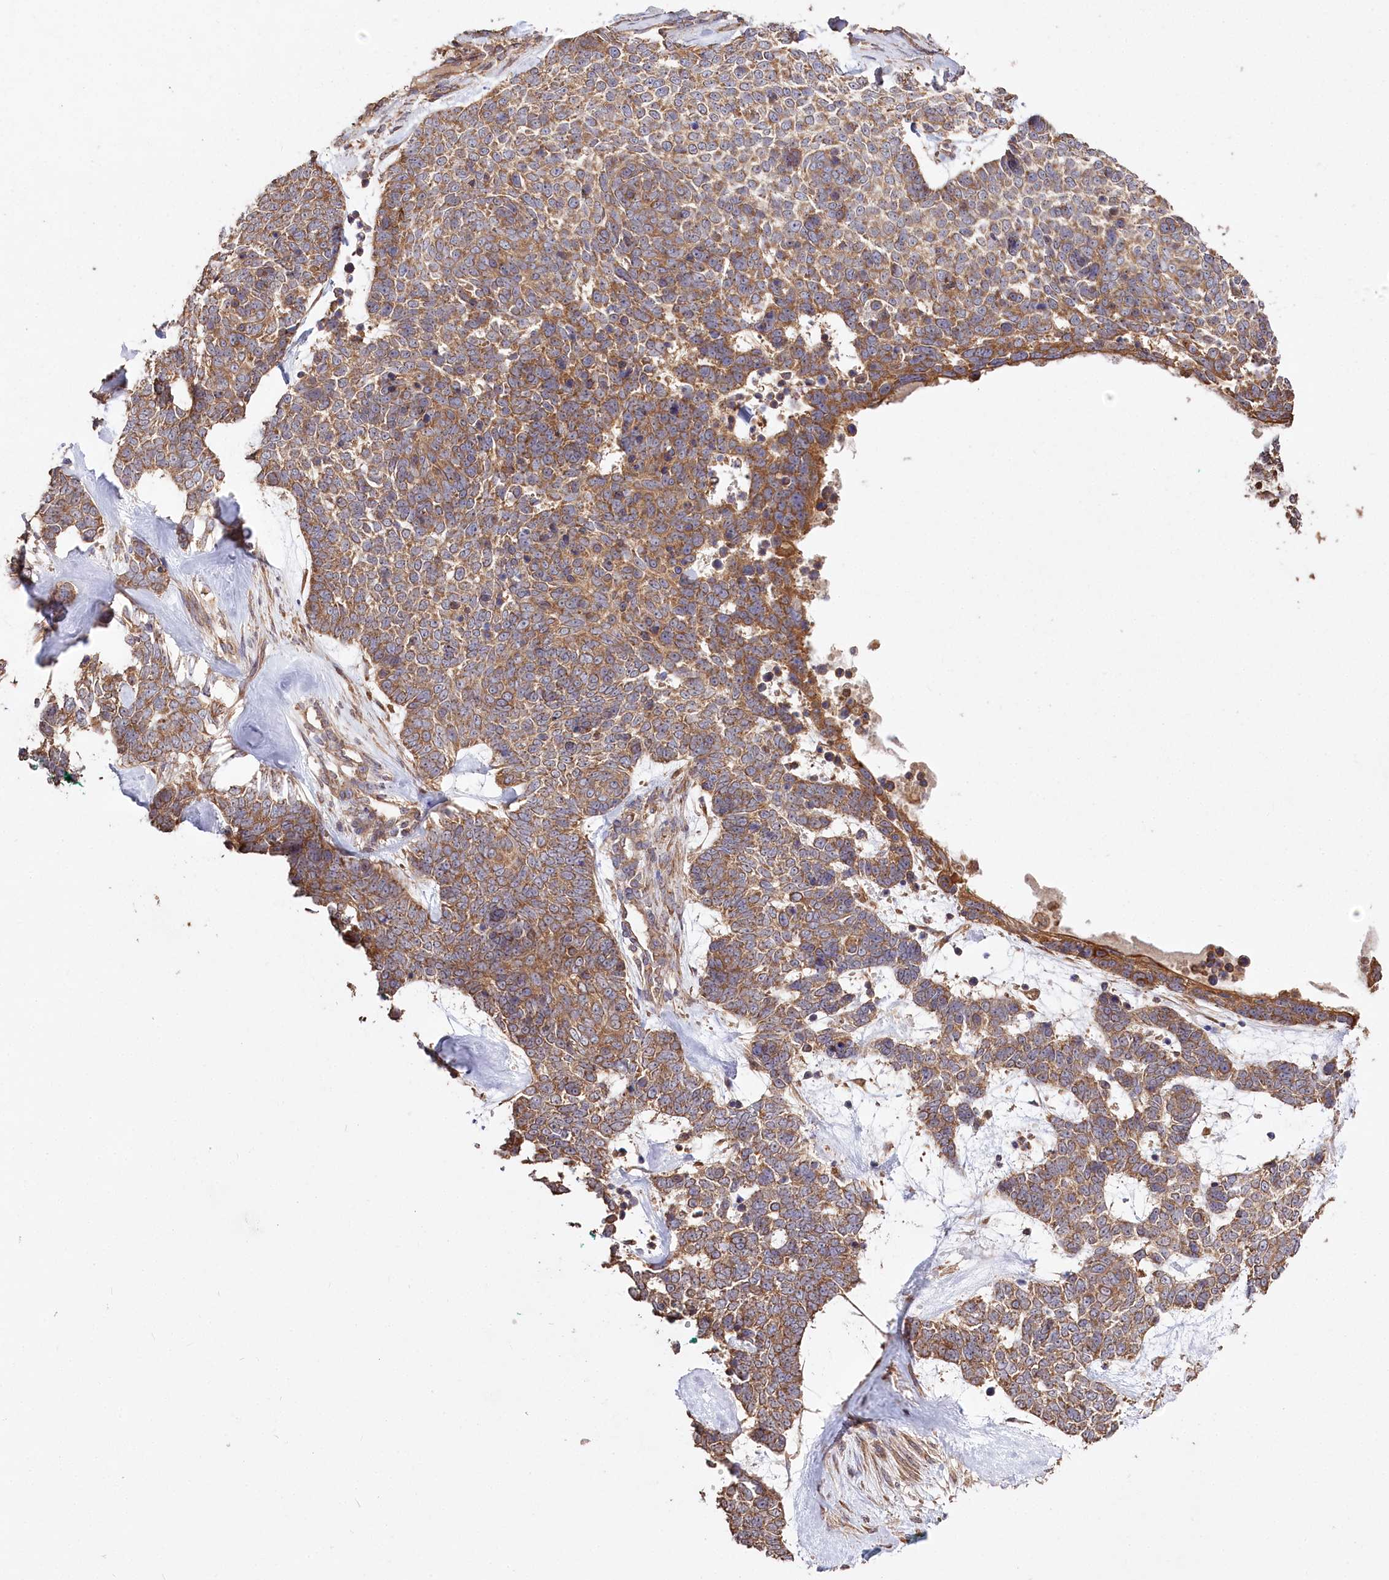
{"staining": {"intensity": "moderate", "quantity": ">75%", "location": "cytoplasmic/membranous"}, "tissue": "skin cancer", "cell_type": "Tumor cells", "image_type": "cancer", "snomed": [{"axis": "morphology", "description": "Basal cell carcinoma"}, {"axis": "topography", "description": "Skin"}], "caption": "A histopathology image of basal cell carcinoma (skin) stained for a protein exhibits moderate cytoplasmic/membranous brown staining in tumor cells.", "gene": "PRSS53", "patient": {"sex": "female", "age": 81}}